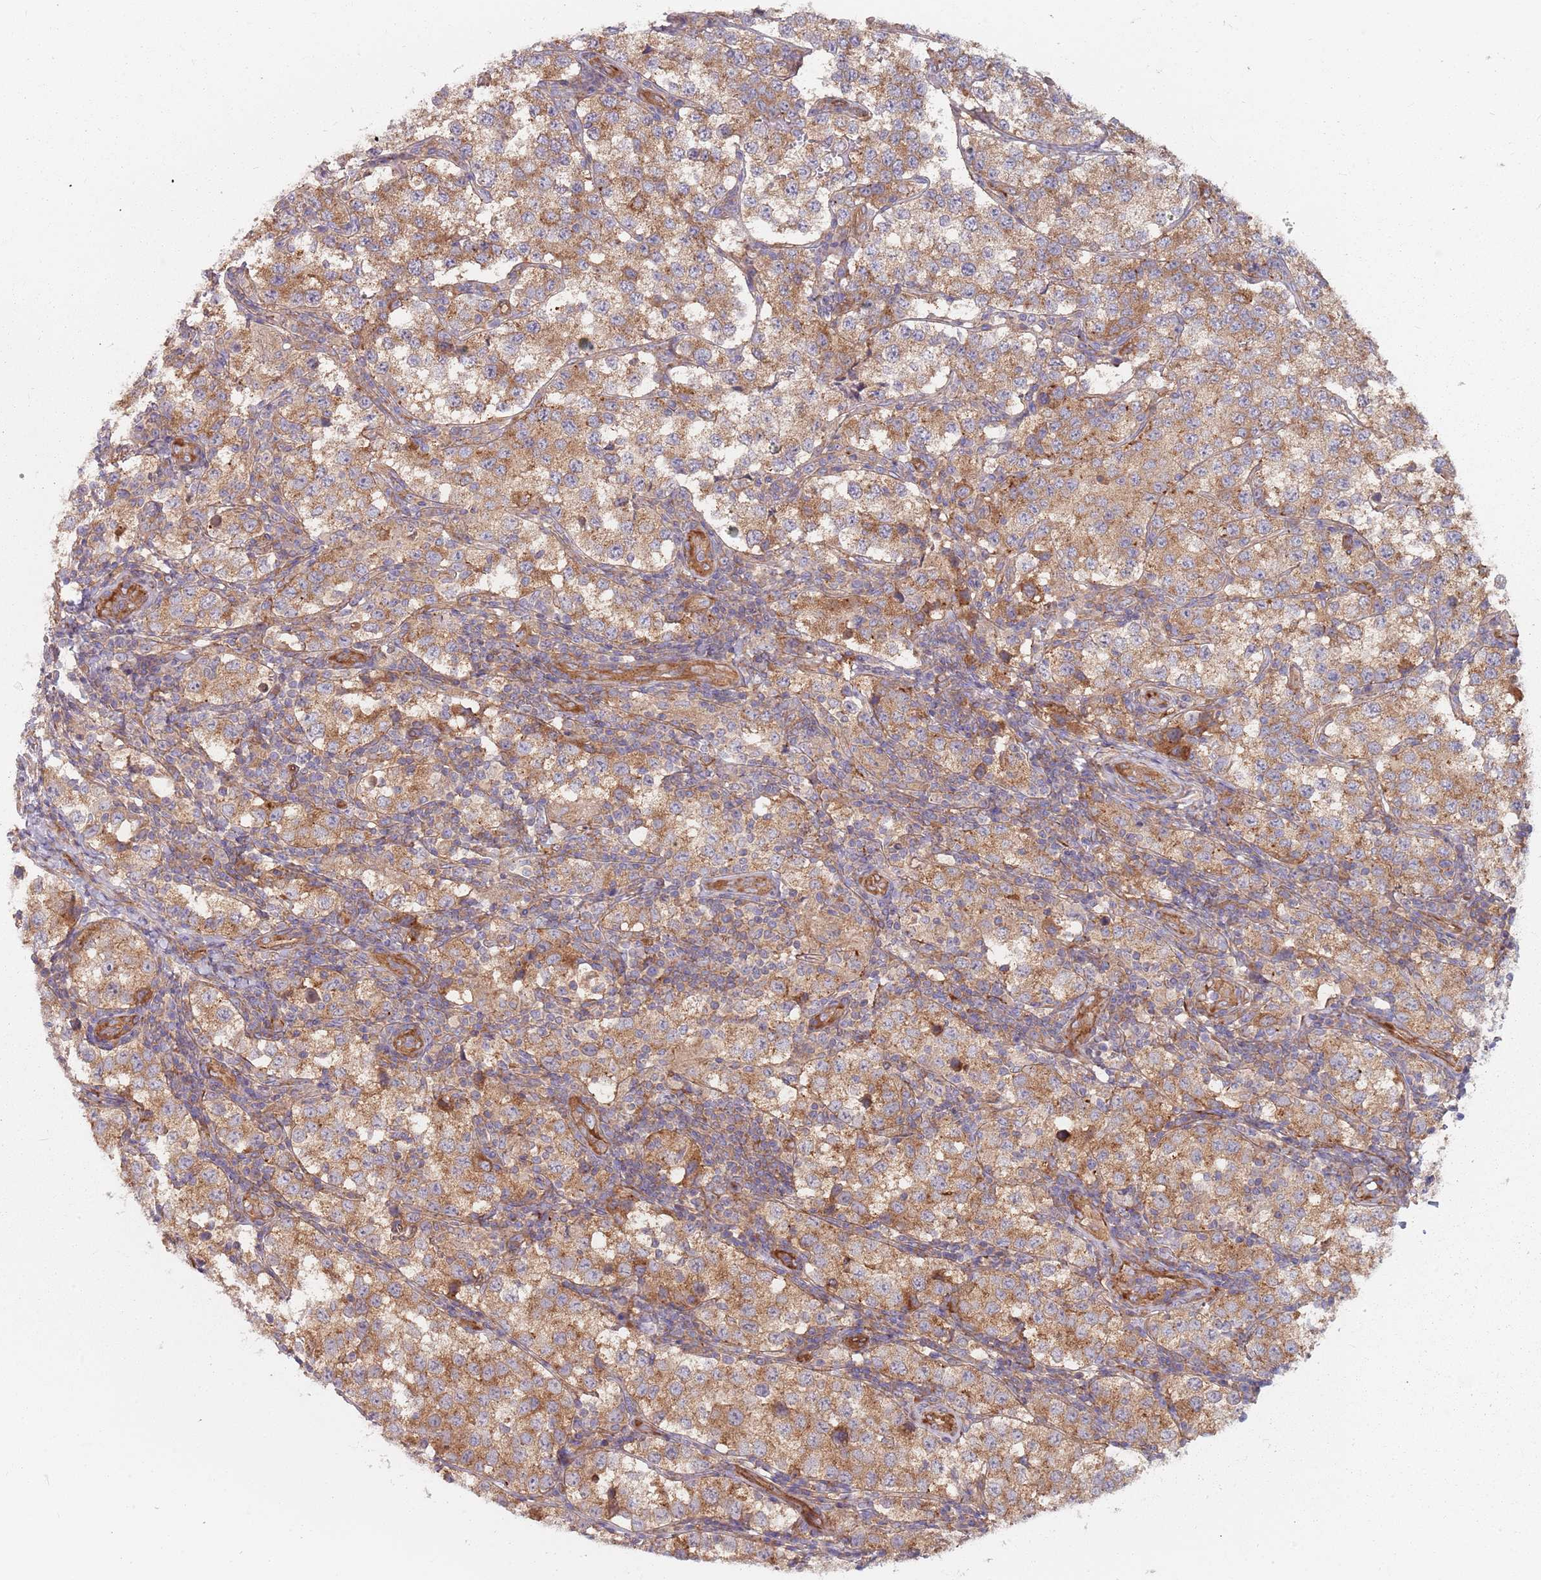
{"staining": {"intensity": "moderate", "quantity": ">75%", "location": "cytoplasmic/membranous"}, "tissue": "testis cancer", "cell_type": "Tumor cells", "image_type": "cancer", "snomed": [{"axis": "morphology", "description": "Seminoma, NOS"}, {"axis": "topography", "description": "Testis"}], "caption": "A high-resolution micrograph shows immunohistochemistry staining of testis seminoma, which displays moderate cytoplasmic/membranous positivity in about >75% of tumor cells.", "gene": "SPDL1", "patient": {"sex": "male", "age": 34}}